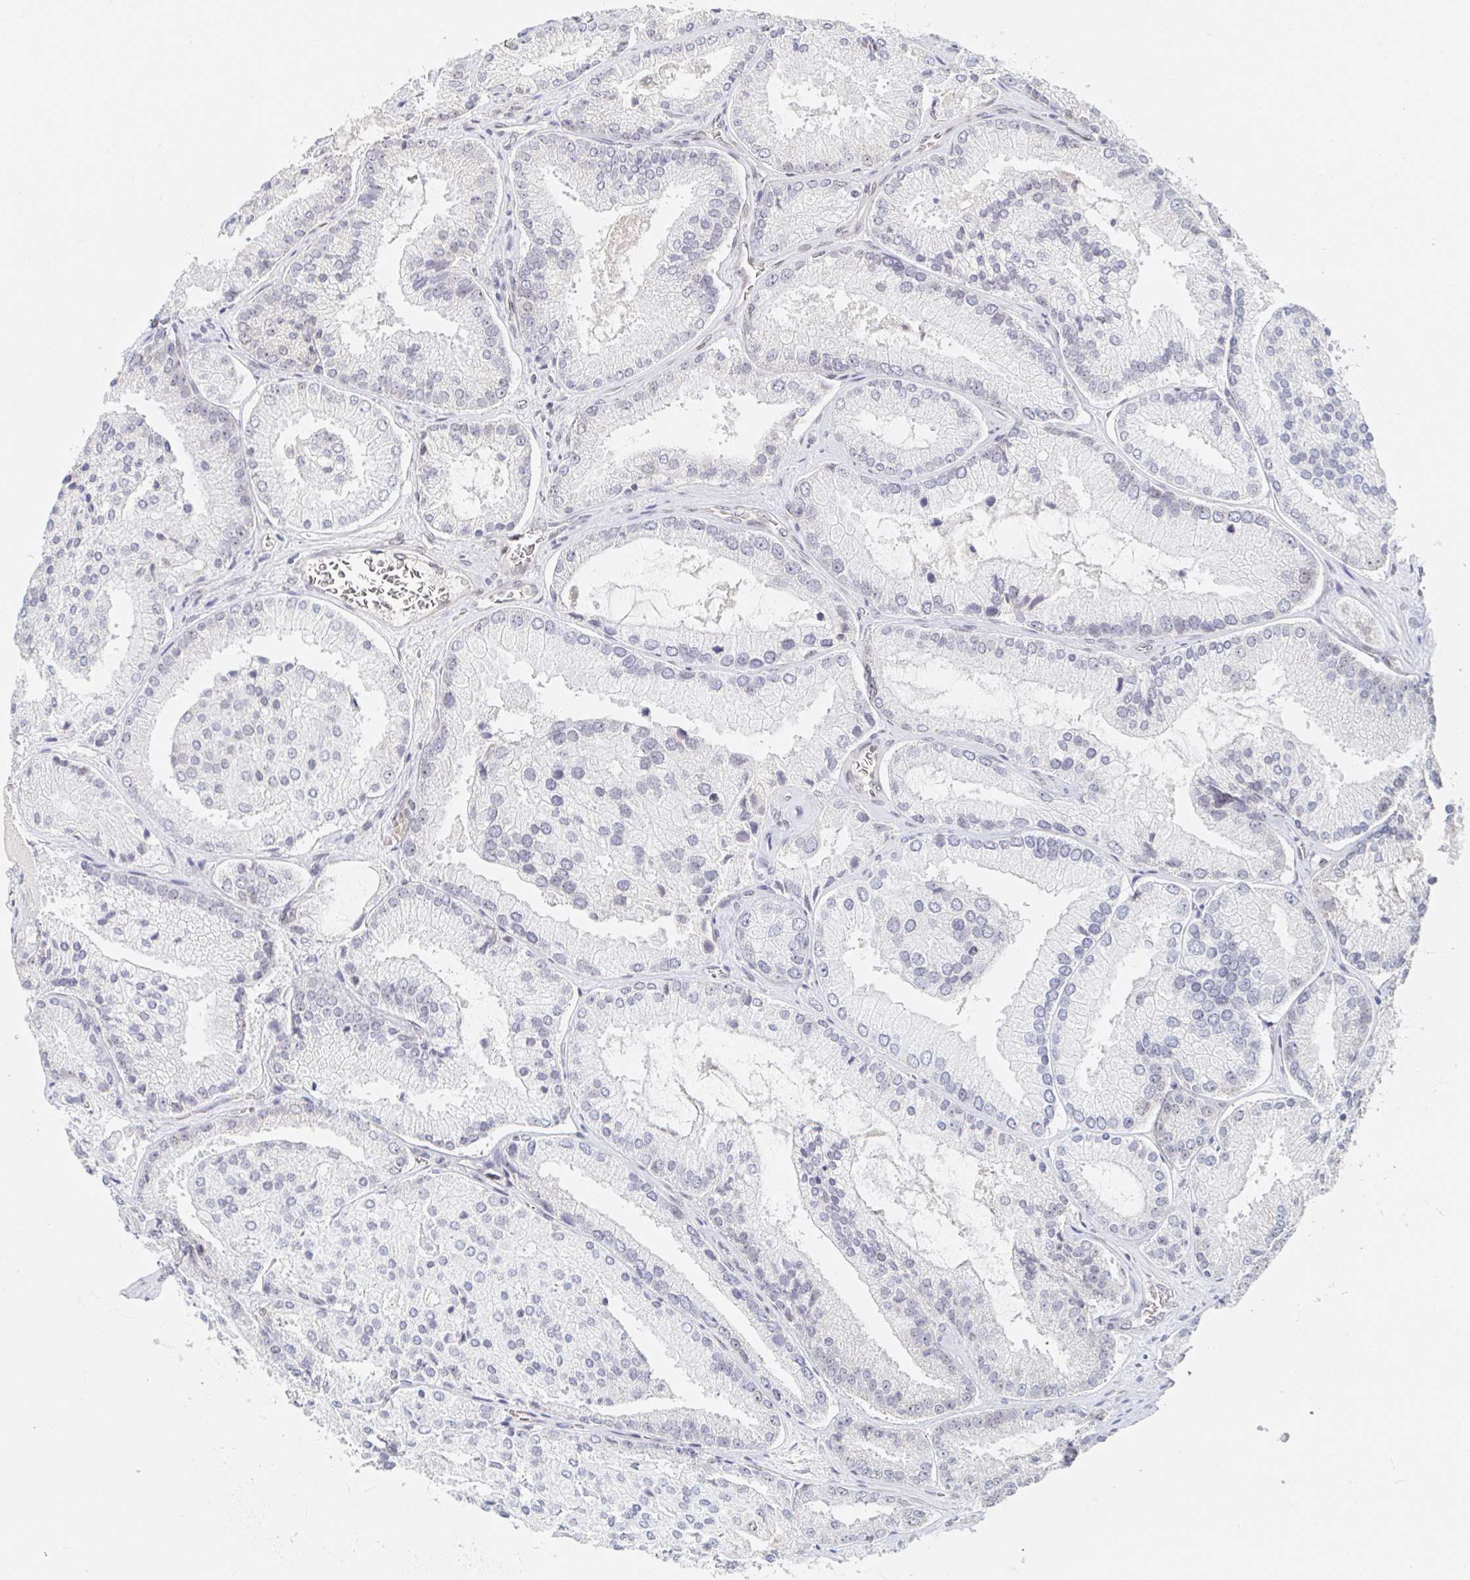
{"staining": {"intensity": "negative", "quantity": "none", "location": "none"}, "tissue": "prostate cancer", "cell_type": "Tumor cells", "image_type": "cancer", "snomed": [{"axis": "morphology", "description": "Adenocarcinoma, High grade"}, {"axis": "topography", "description": "Prostate"}], "caption": "This image is of high-grade adenocarcinoma (prostate) stained with IHC to label a protein in brown with the nuclei are counter-stained blue. There is no expression in tumor cells.", "gene": "CHD2", "patient": {"sex": "male", "age": 73}}